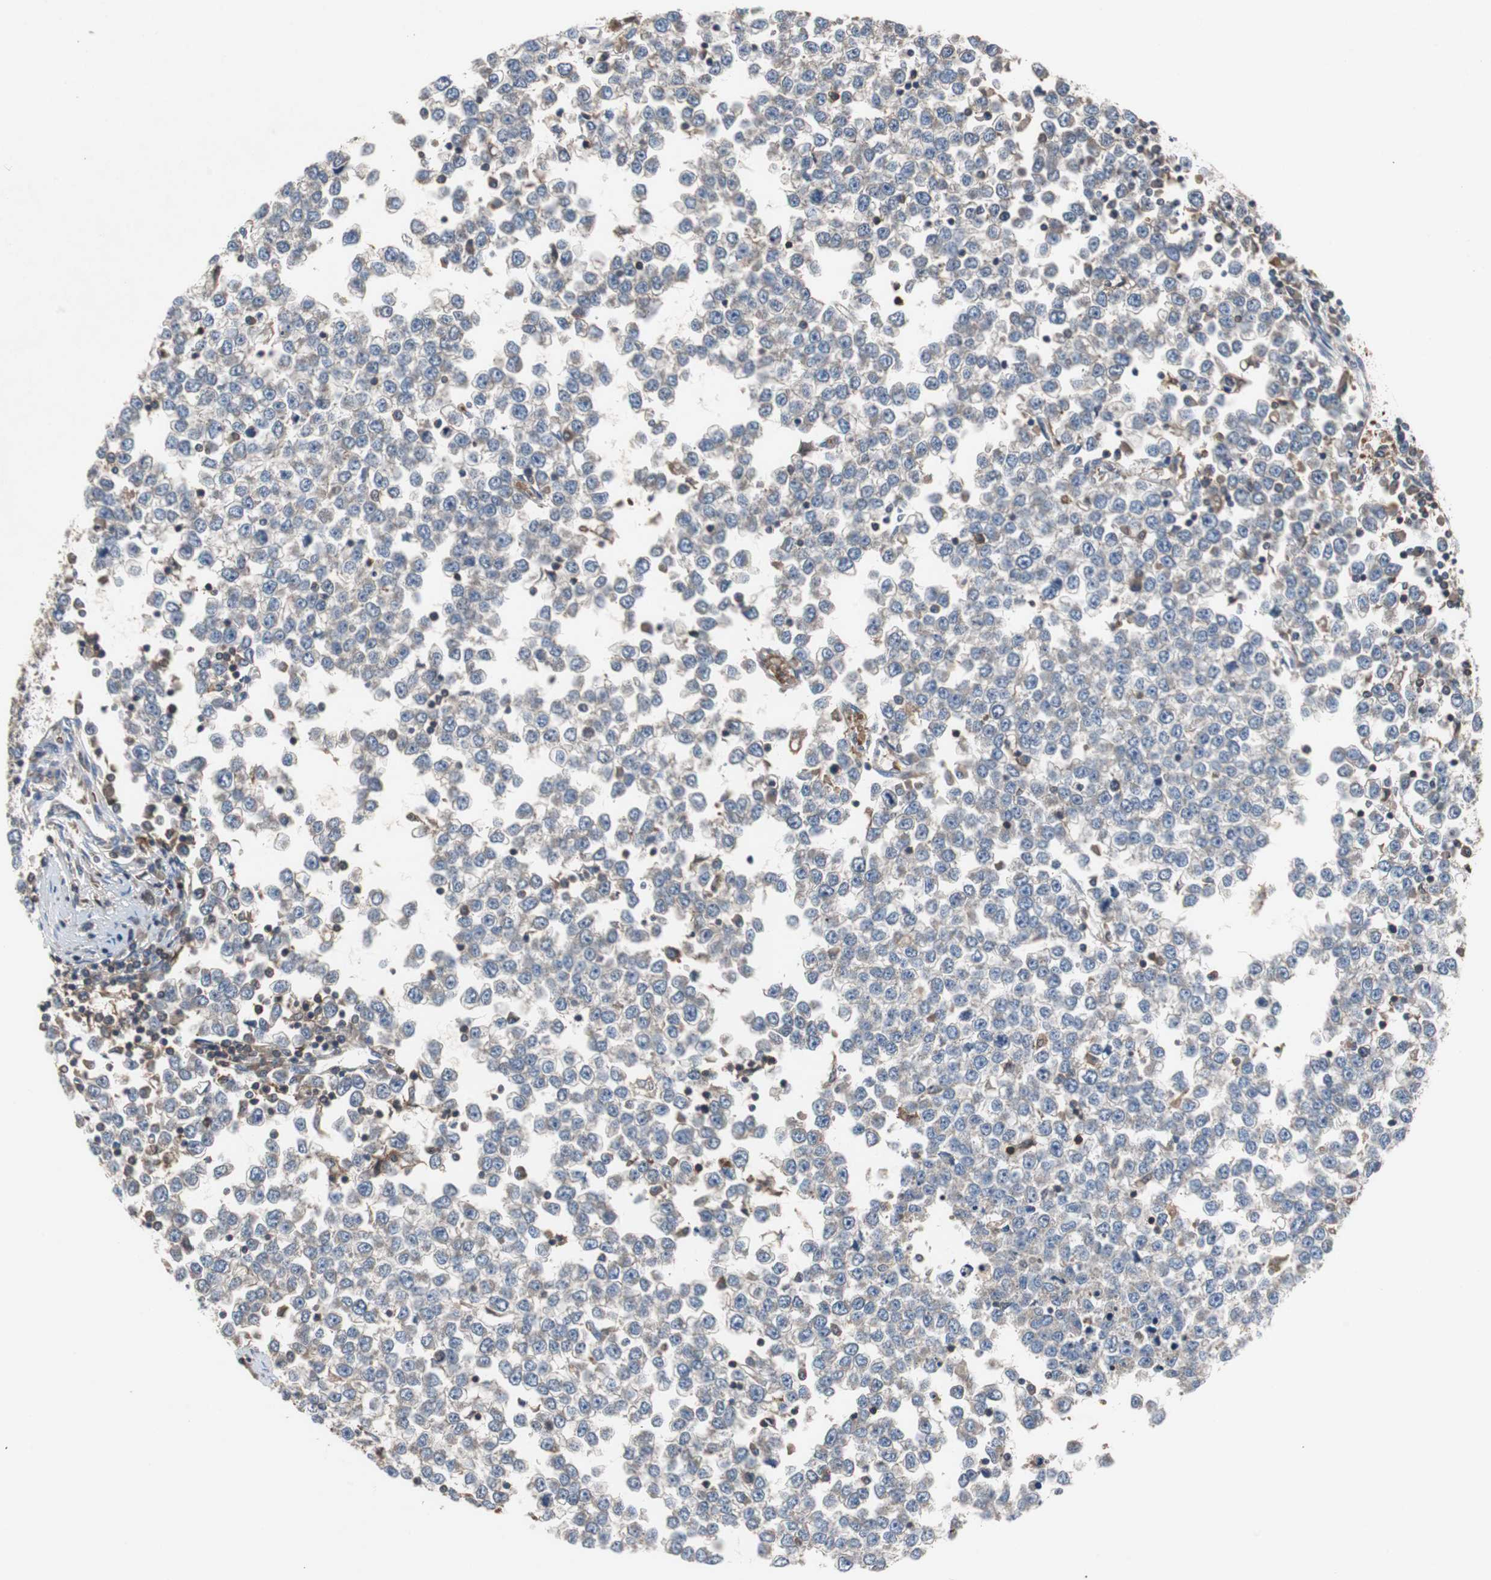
{"staining": {"intensity": "weak", "quantity": "<25%", "location": "cytoplasmic/membranous"}, "tissue": "testis cancer", "cell_type": "Tumor cells", "image_type": "cancer", "snomed": [{"axis": "morphology", "description": "Seminoma, NOS"}, {"axis": "topography", "description": "Testis"}], "caption": "Tumor cells are negative for brown protein staining in seminoma (testis). Nuclei are stained in blue.", "gene": "CALB2", "patient": {"sex": "male", "age": 65}}